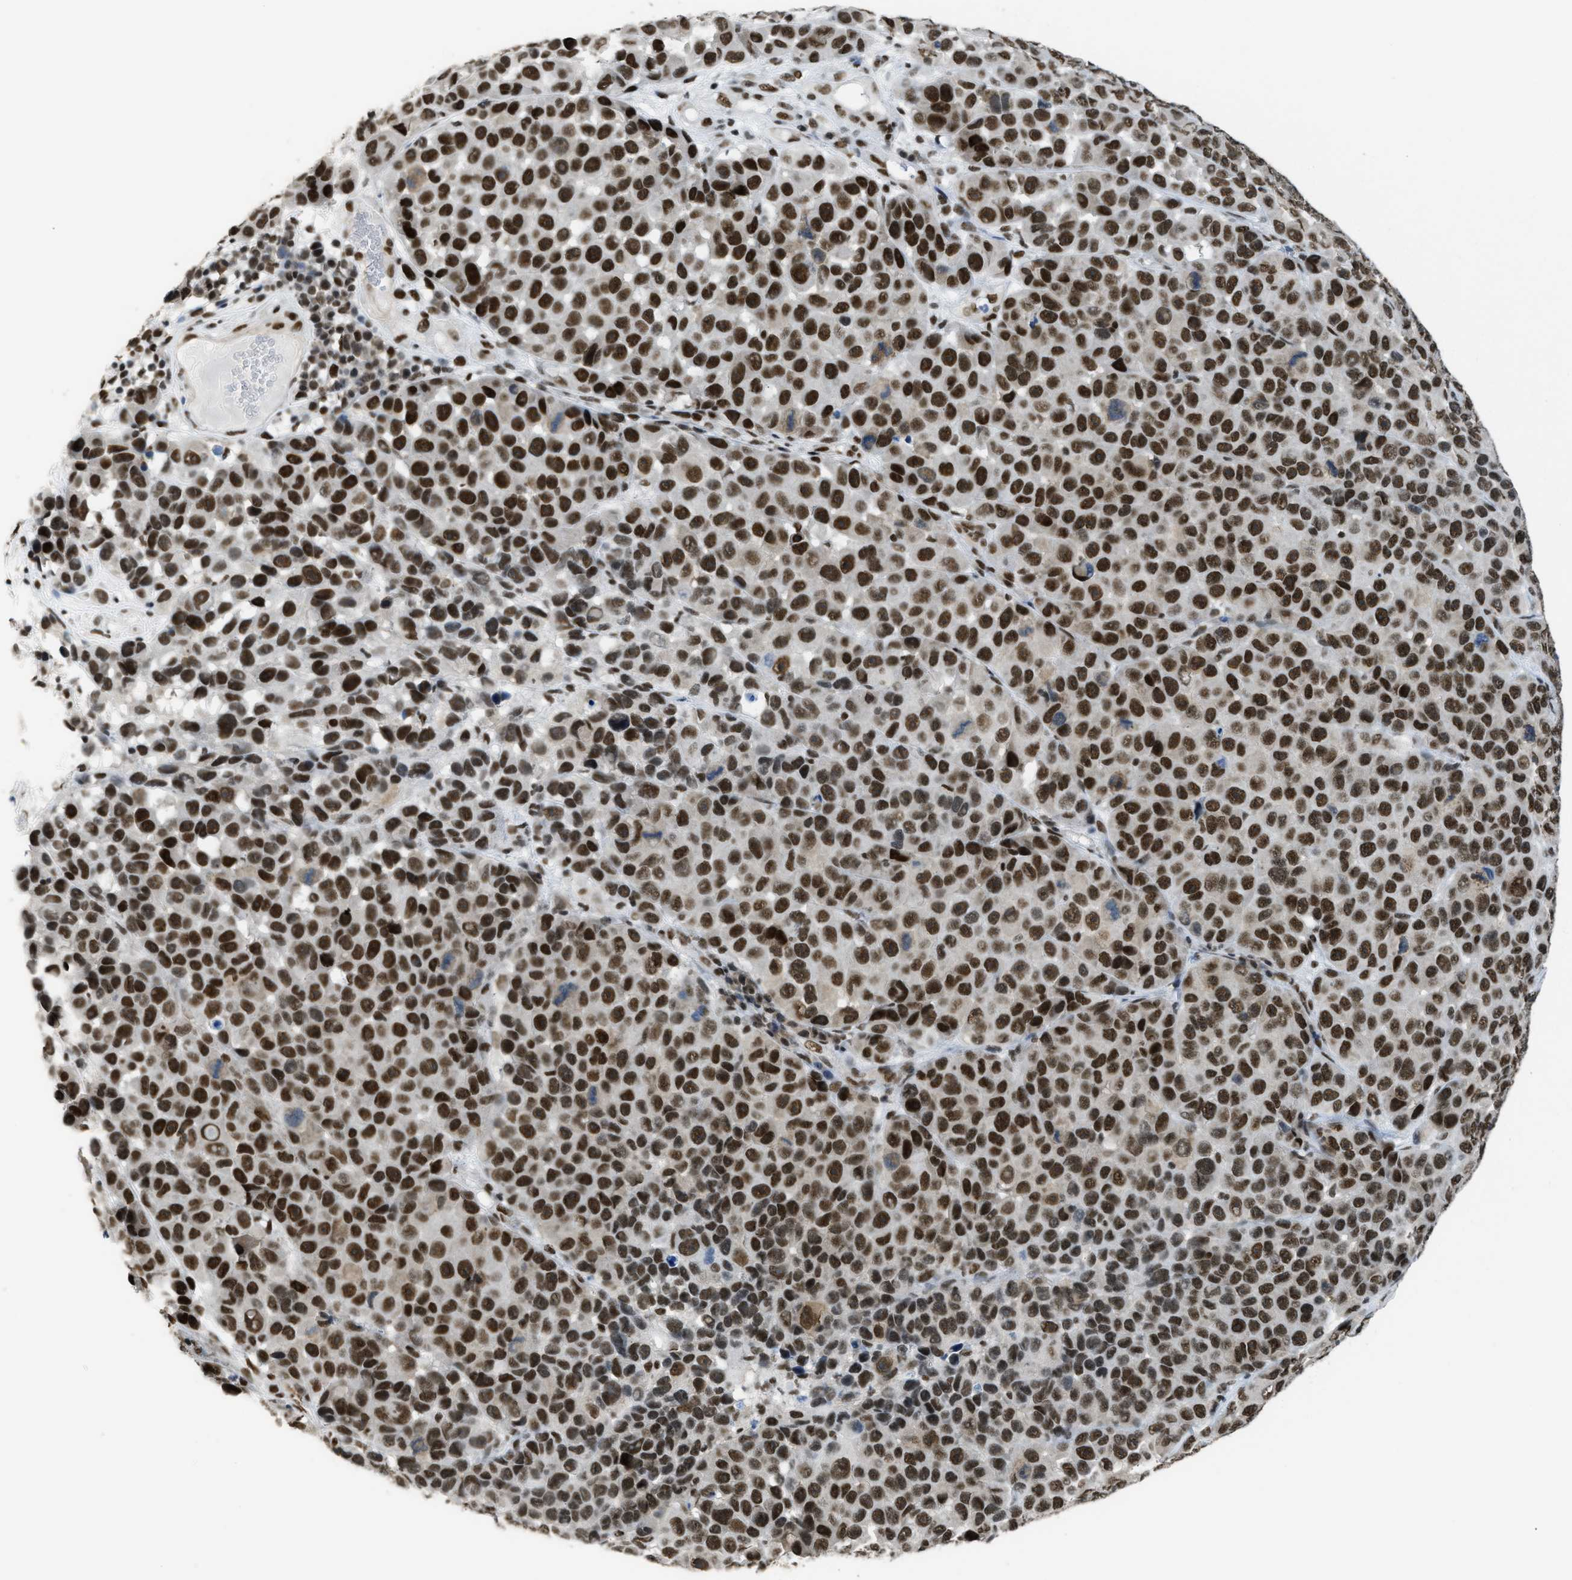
{"staining": {"intensity": "strong", "quantity": ">75%", "location": "nuclear"}, "tissue": "melanoma", "cell_type": "Tumor cells", "image_type": "cancer", "snomed": [{"axis": "morphology", "description": "Malignant melanoma, NOS"}, {"axis": "topography", "description": "Skin"}], "caption": "Melanoma was stained to show a protein in brown. There is high levels of strong nuclear expression in about >75% of tumor cells. The staining was performed using DAB (3,3'-diaminobenzidine), with brown indicating positive protein expression. Nuclei are stained blue with hematoxylin.", "gene": "SCAF4", "patient": {"sex": "male", "age": 53}}